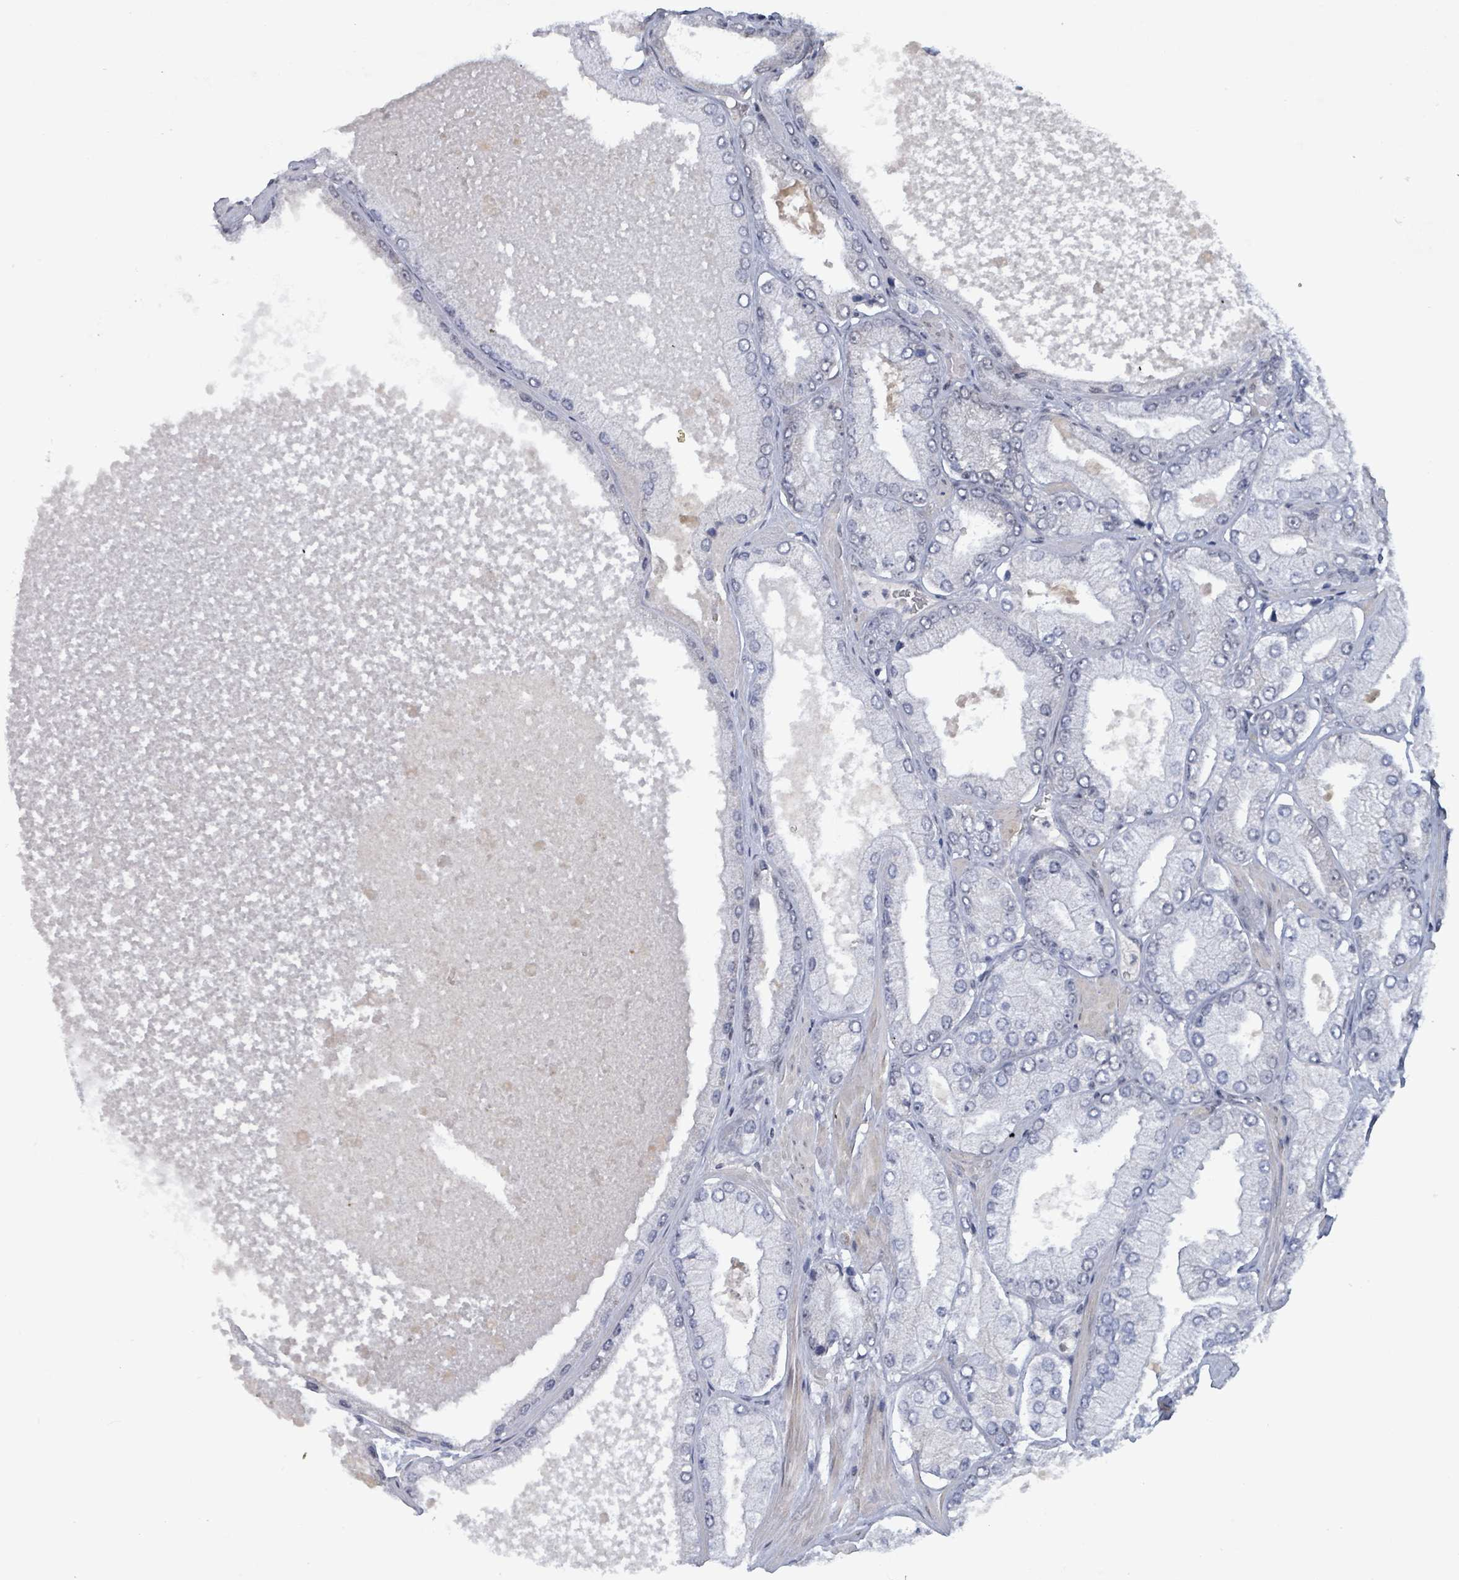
{"staining": {"intensity": "negative", "quantity": "none", "location": "none"}, "tissue": "prostate cancer", "cell_type": "Tumor cells", "image_type": "cancer", "snomed": [{"axis": "morphology", "description": "Adenocarcinoma, Low grade"}, {"axis": "topography", "description": "Prostate"}], "caption": "Tumor cells are negative for protein expression in human prostate cancer (adenocarcinoma (low-grade)).", "gene": "BANP", "patient": {"sex": "male", "age": 42}}